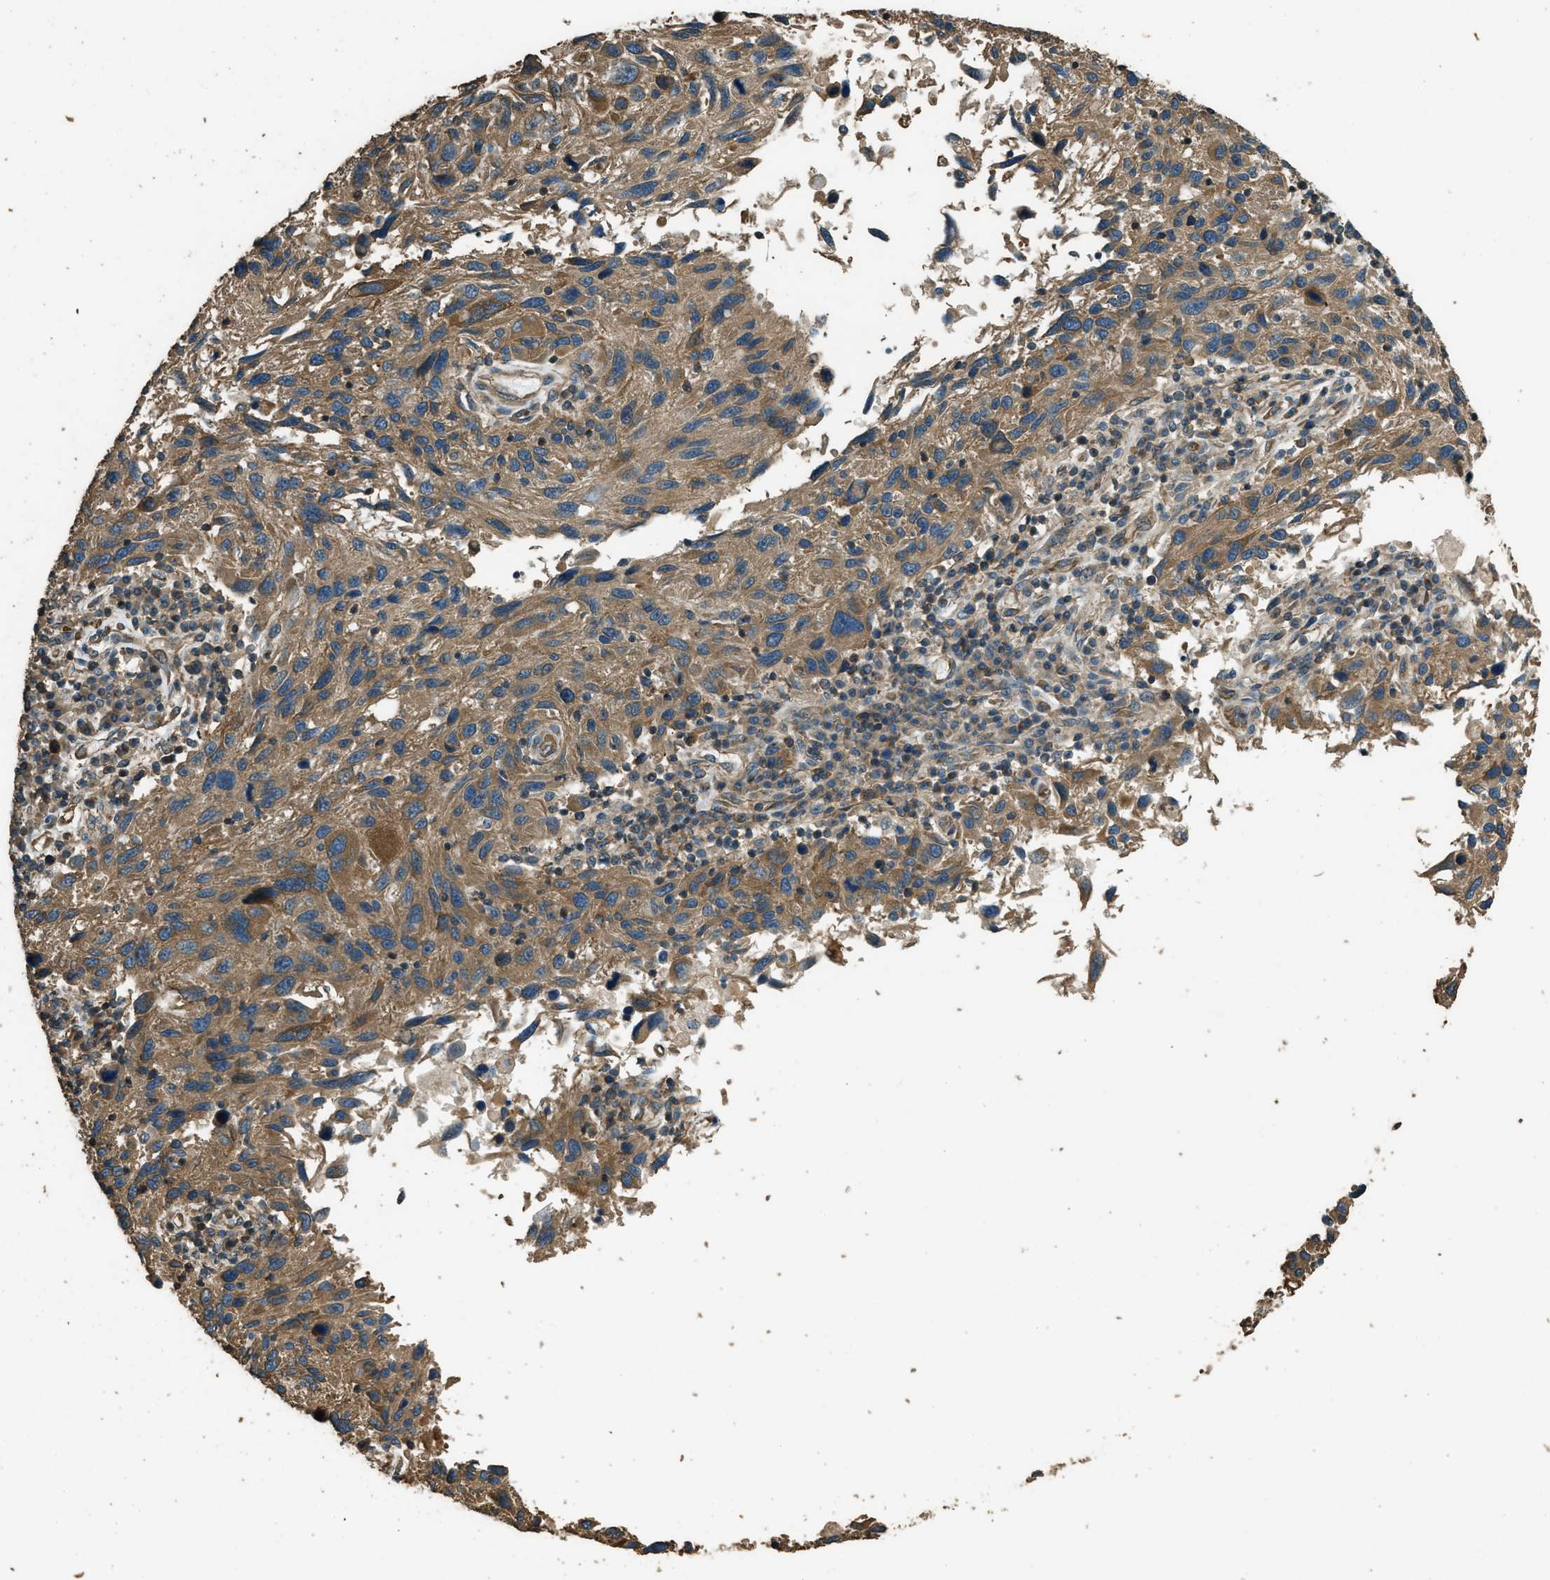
{"staining": {"intensity": "moderate", "quantity": ">75%", "location": "cytoplasmic/membranous"}, "tissue": "melanoma", "cell_type": "Tumor cells", "image_type": "cancer", "snomed": [{"axis": "morphology", "description": "Malignant melanoma, NOS"}, {"axis": "topography", "description": "Skin"}], "caption": "Immunohistochemistry (IHC) (DAB) staining of human malignant melanoma shows moderate cytoplasmic/membranous protein staining in approximately >75% of tumor cells.", "gene": "MARS1", "patient": {"sex": "male", "age": 53}}